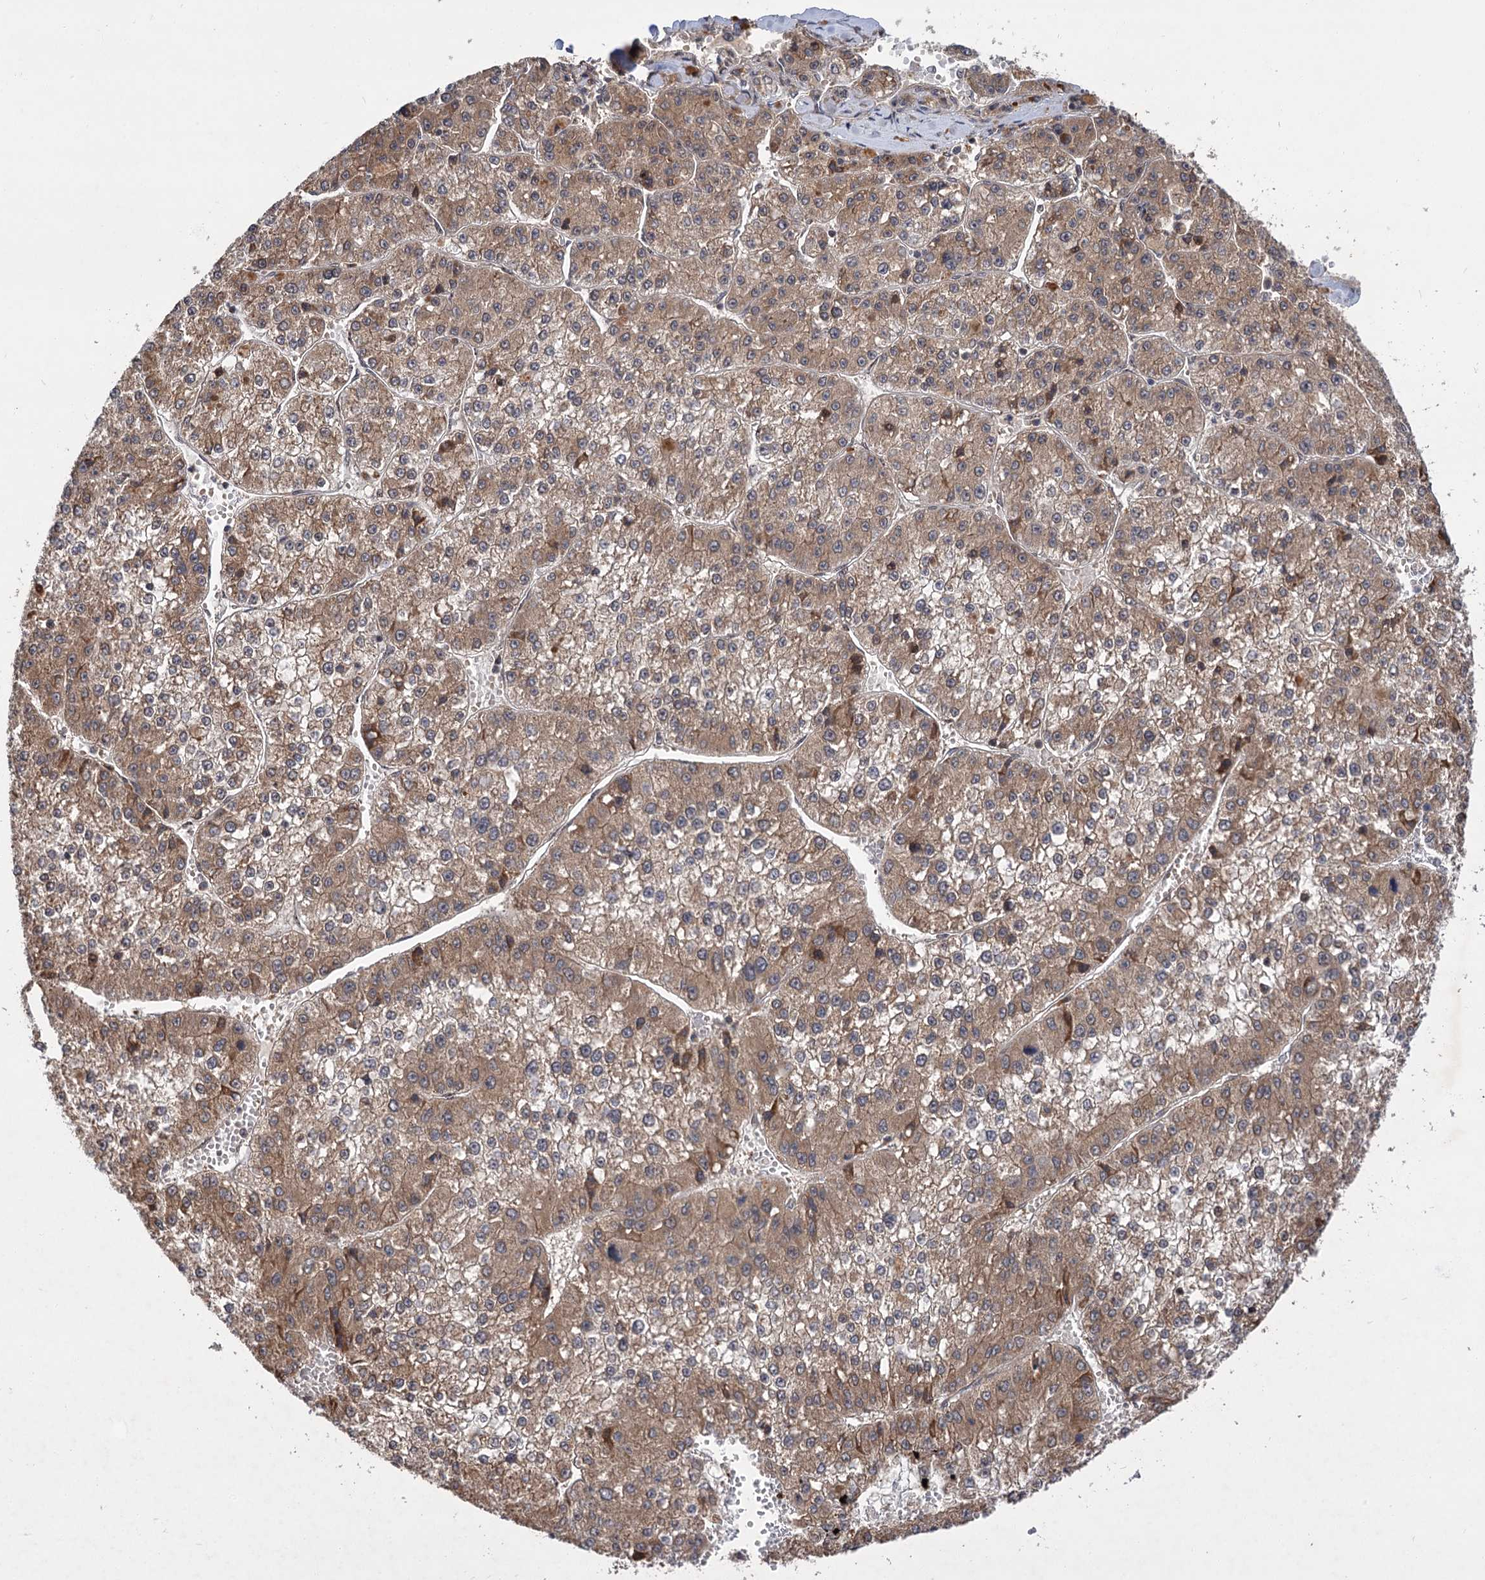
{"staining": {"intensity": "moderate", "quantity": ">75%", "location": "cytoplasmic/membranous"}, "tissue": "liver cancer", "cell_type": "Tumor cells", "image_type": "cancer", "snomed": [{"axis": "morphology", "description": "Carcinoma, Hepatocellular, NOS"}, {"axis": "topography", "description": "Liver"}], "caption": "Tumor cells reveal medium levels of moderate cytoplasmic/membranous staining in approximately >75% of cells in human hepatocellular carcinoma (liver). (DAB (3,3'-diaminobenzidine) = brown stain, brightfield microscopy at high magnification).", "gene": "FBXW8", "patient": {"sex": "female", "age": 73}}